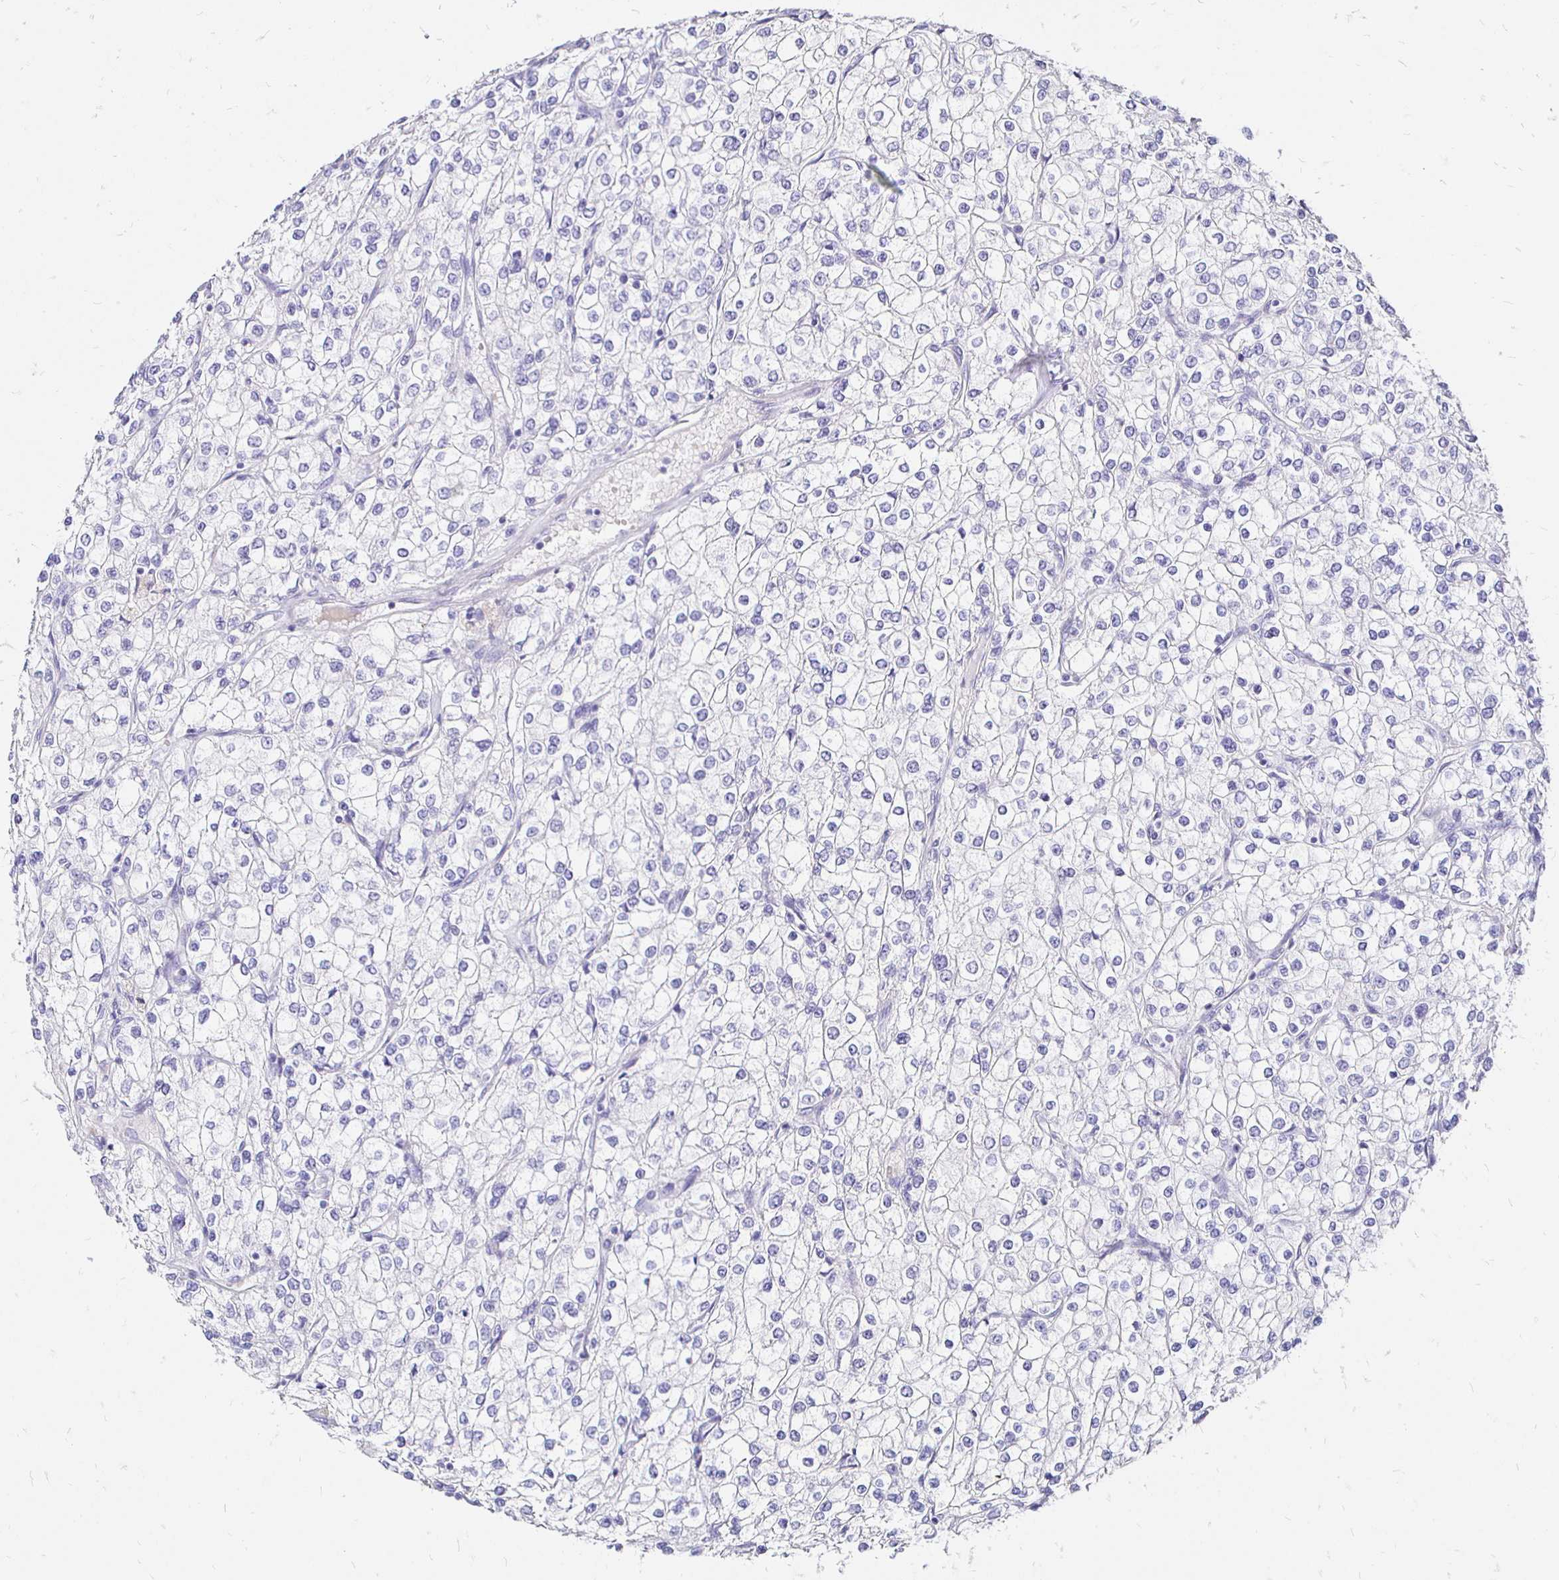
{"staining": {"intensity": "negative", "quantity": "none", "location": "none"}, "tissue": "renal cancer", "cell_type": "Tumor cells", "image_type": "cancer", "snomed": [{"axis": "morphology", "description": "Adenocarcinoma, NOS"}, {"axis": "topography", "description": "Kidney"}], "caption": "The IHC photomicrograph has no significant staining in tumor cells of renal cancer (adenocarcinoma) tissue.", "gene": "IRGC", "patient": {"sex": "male", "age": 80}}